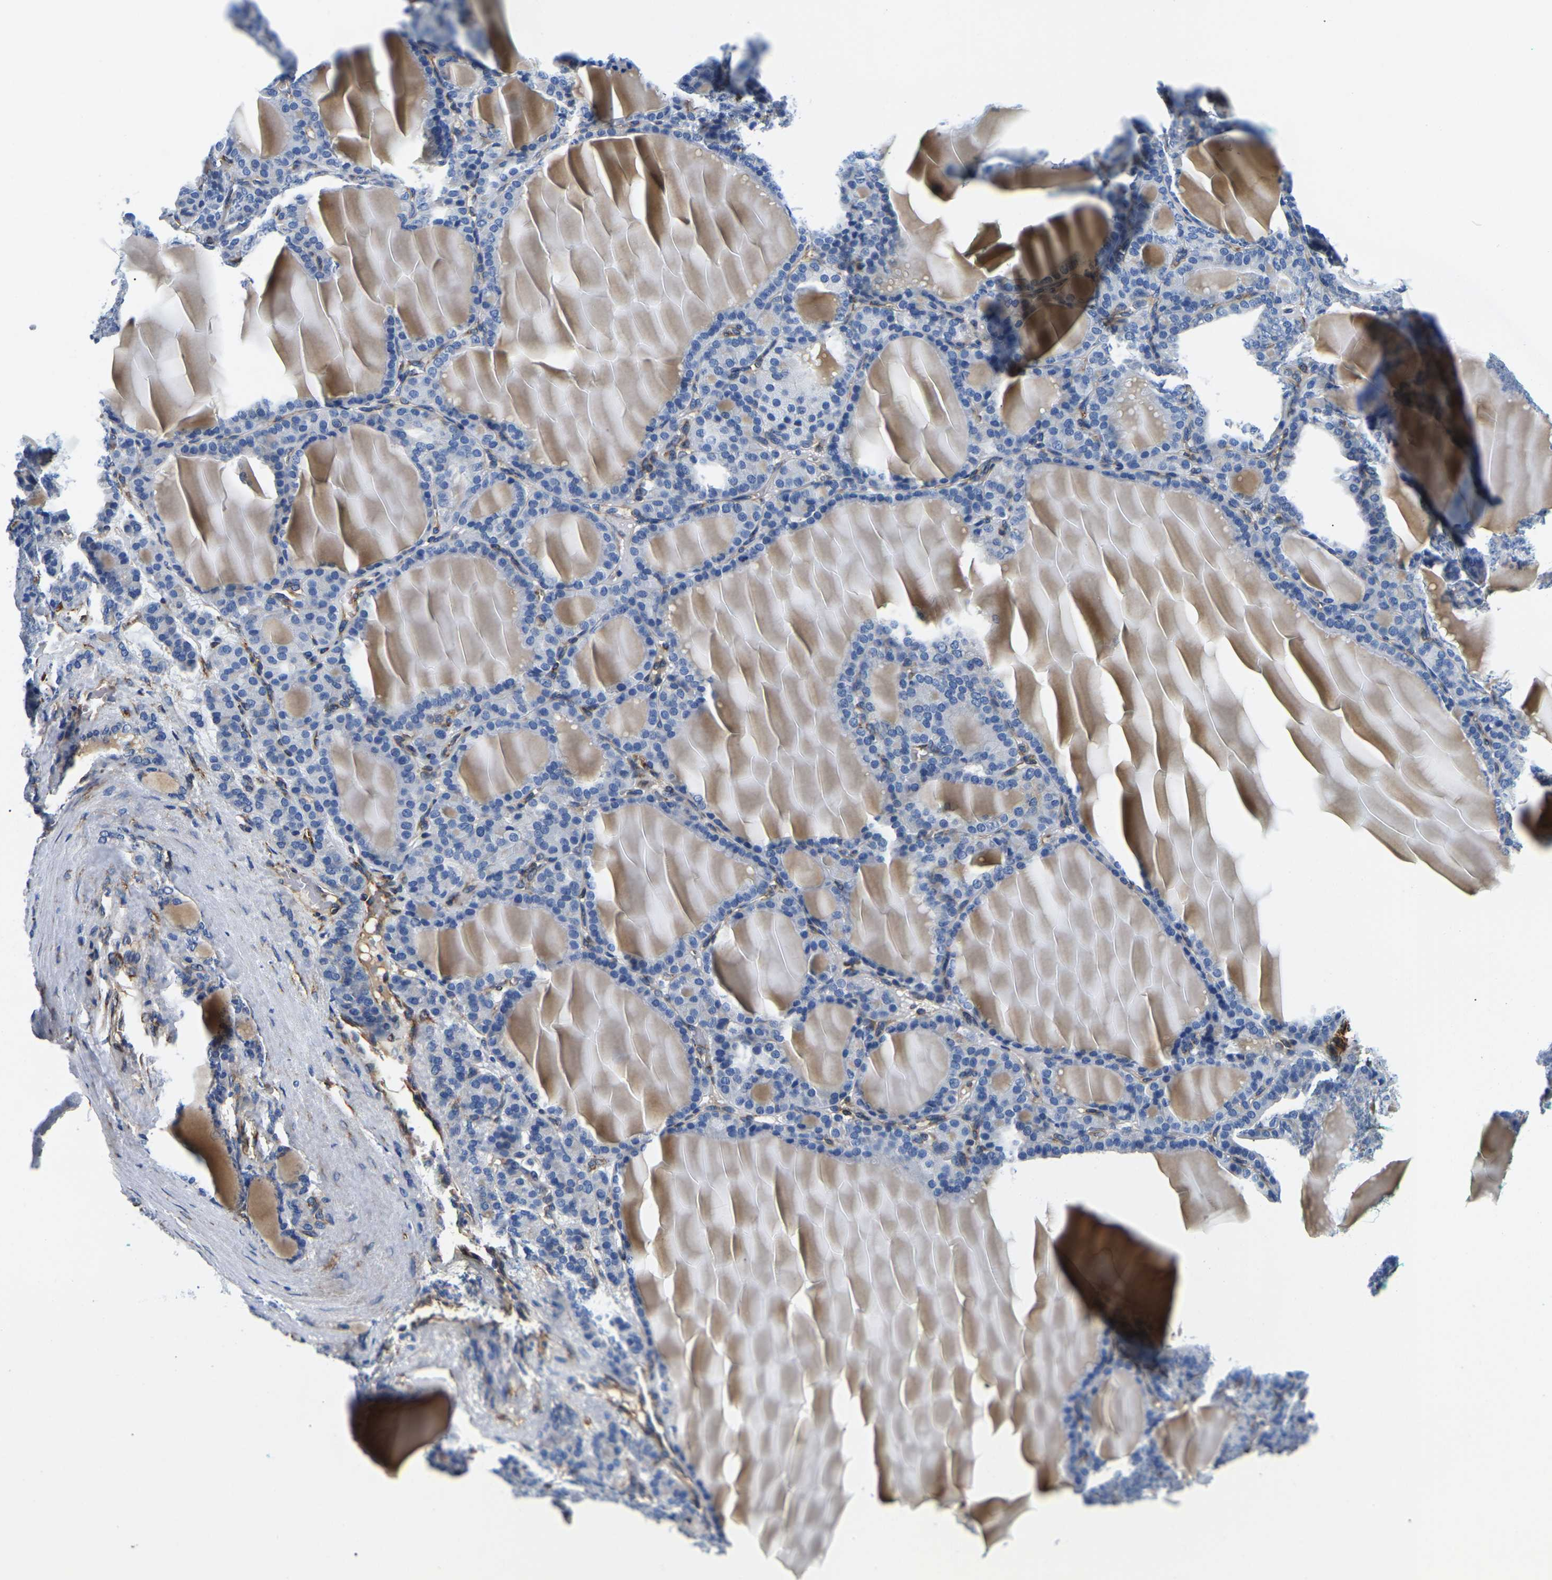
{"staining": {"intensity": "negative", "quantity": "none", "location": "none"}, "tissue": "thyroid gland", "cell_type": "Glandular cells", "image_type": "normal", "snomed": [{"axis": "morphology", "description": "Normal tissue, NOS"}, {"axis": "topography", "description": "Thyroid gland"}], "caption": "Image shows no significant protein positivity in glandular cells of unremarkable thyroid gland. (Brightfield microscopy of DAB immunohistochemistry (IHC) at high magnification).", "gene": "DUSP8", "patient": {"sex": "female", "age": 28}}